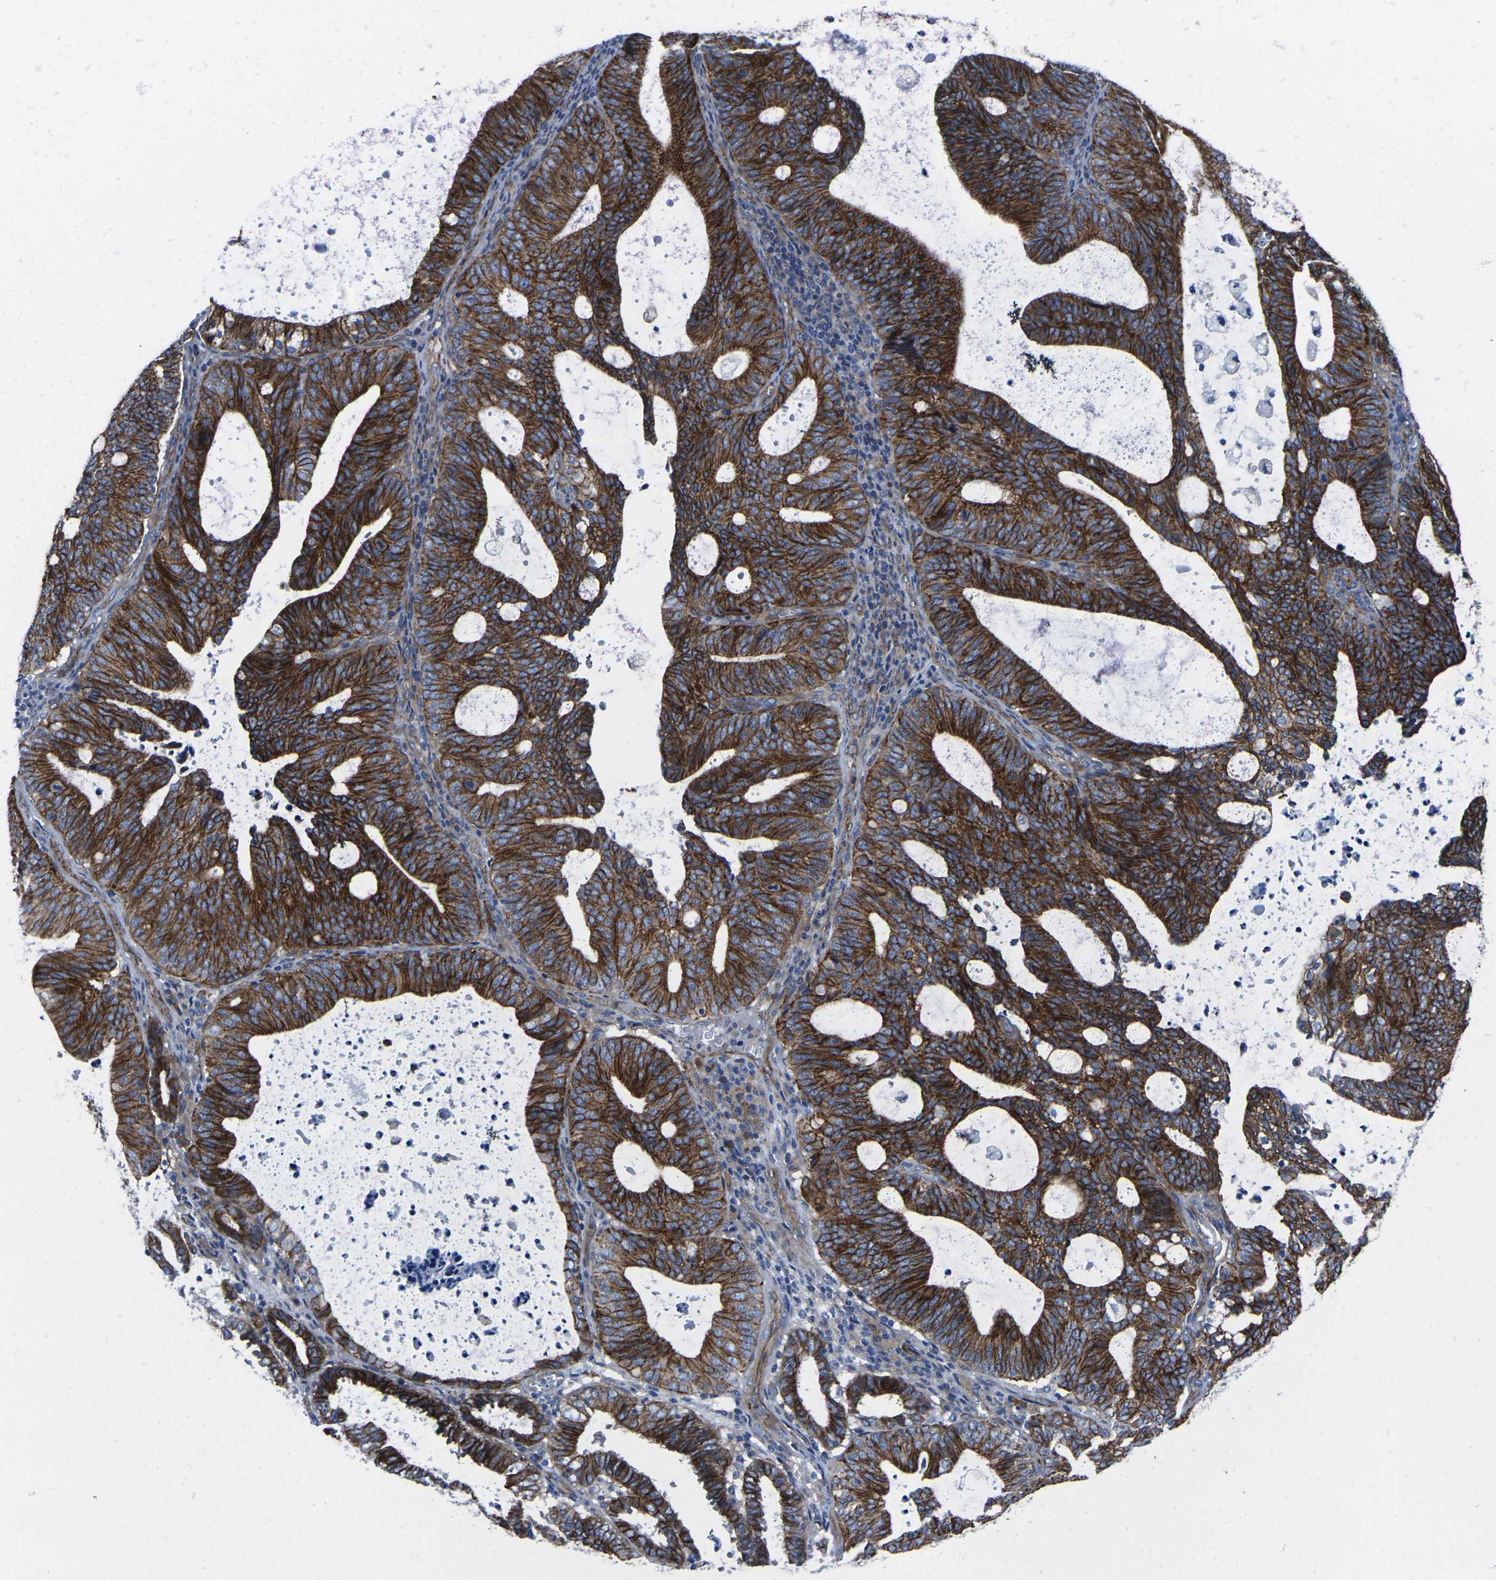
{"staining": {"intensity": "strong", "quantity": ">75%", "location": "cytoplasmic/membranous"}, "tissue": "endometrial cancer", "cell_type": "Tumor cells", "image_type": "cancer", "snomed": [{"axis": "morphology", "description": "Adenocarcinoma, NOS"}, {"axis": "topography", "description": "Uterus"}], "caption": "A high-resolution image shows immunohistochemistry staining of adenocarcinoma (endometrial), which reveals strong cytoplasmic/membranous positivity in approximately >75% of tumor cells. The staining is performed using DAB (3,3'-diaminobenzidine) brown chromogen to label protein expression. The nuclei are counter-stained blue using hematoxylin.", "gene": "NUMB", "patient": {"sex": "female", "age": 83}}